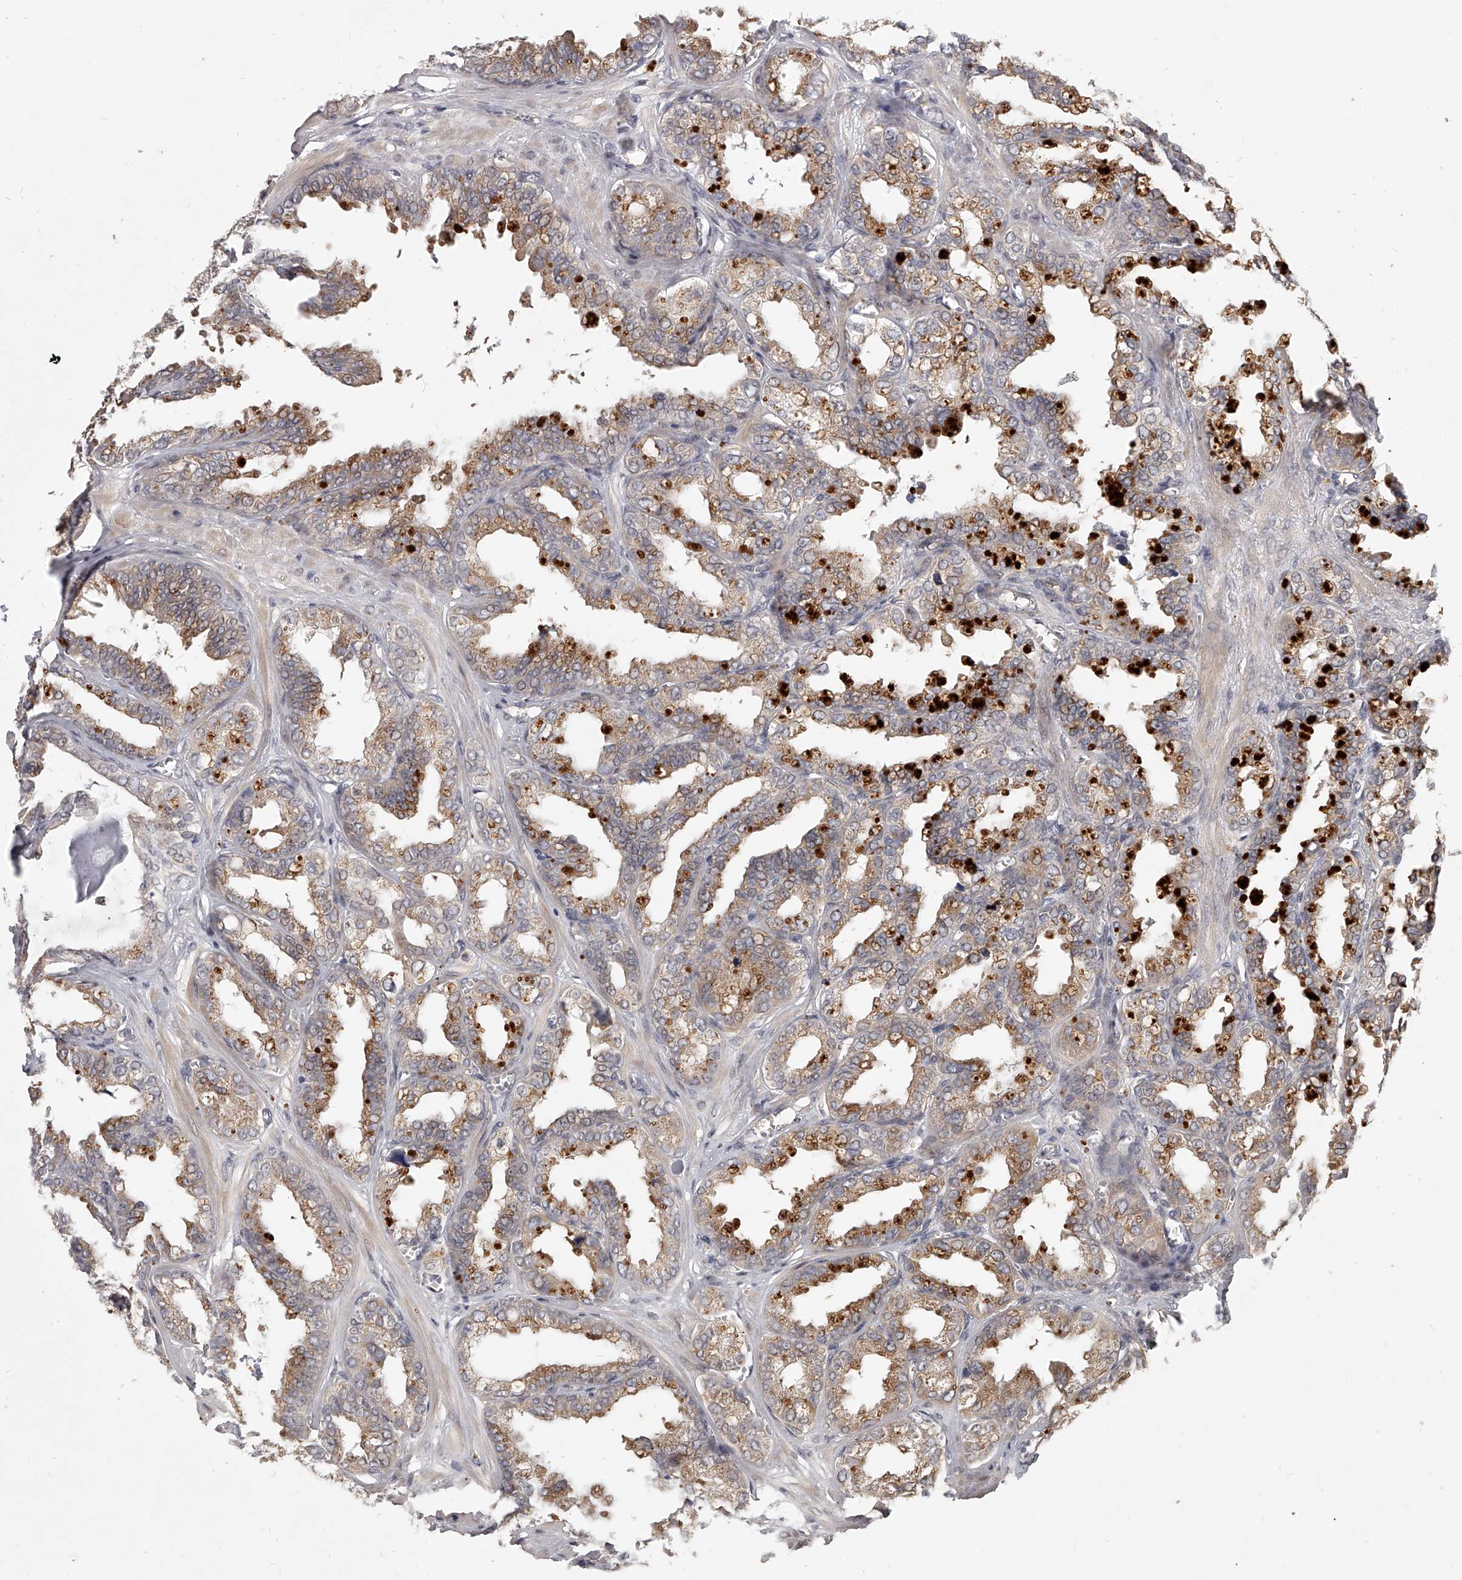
{"staining": {"intensity": "moderate", "quantity": "25%-75%", "location": "cytoplasmic/membranous"}, "tissue": "seminal vesicle", "cell_type": "Glandular cells", "image_type": "normal", "snomed": [{"axis": "morphology", "description": "Normal tissue, NOS"}, {"axis": "topography", "description": "Prostate"}, {"axis": "topography", "description": "Seminal veicle"}], "caption": "Protein staining demonstrates moderate cytoplasmic/membranous staining in about 25%-75% of glandular cells in normal seminal vesicle. (DAB (3,3'-diaminobenzidine) IHC with brightfield microscopy, high magnification).", "gene": "SLC37A1", "patient": {"sex": "male", "age": 51}}